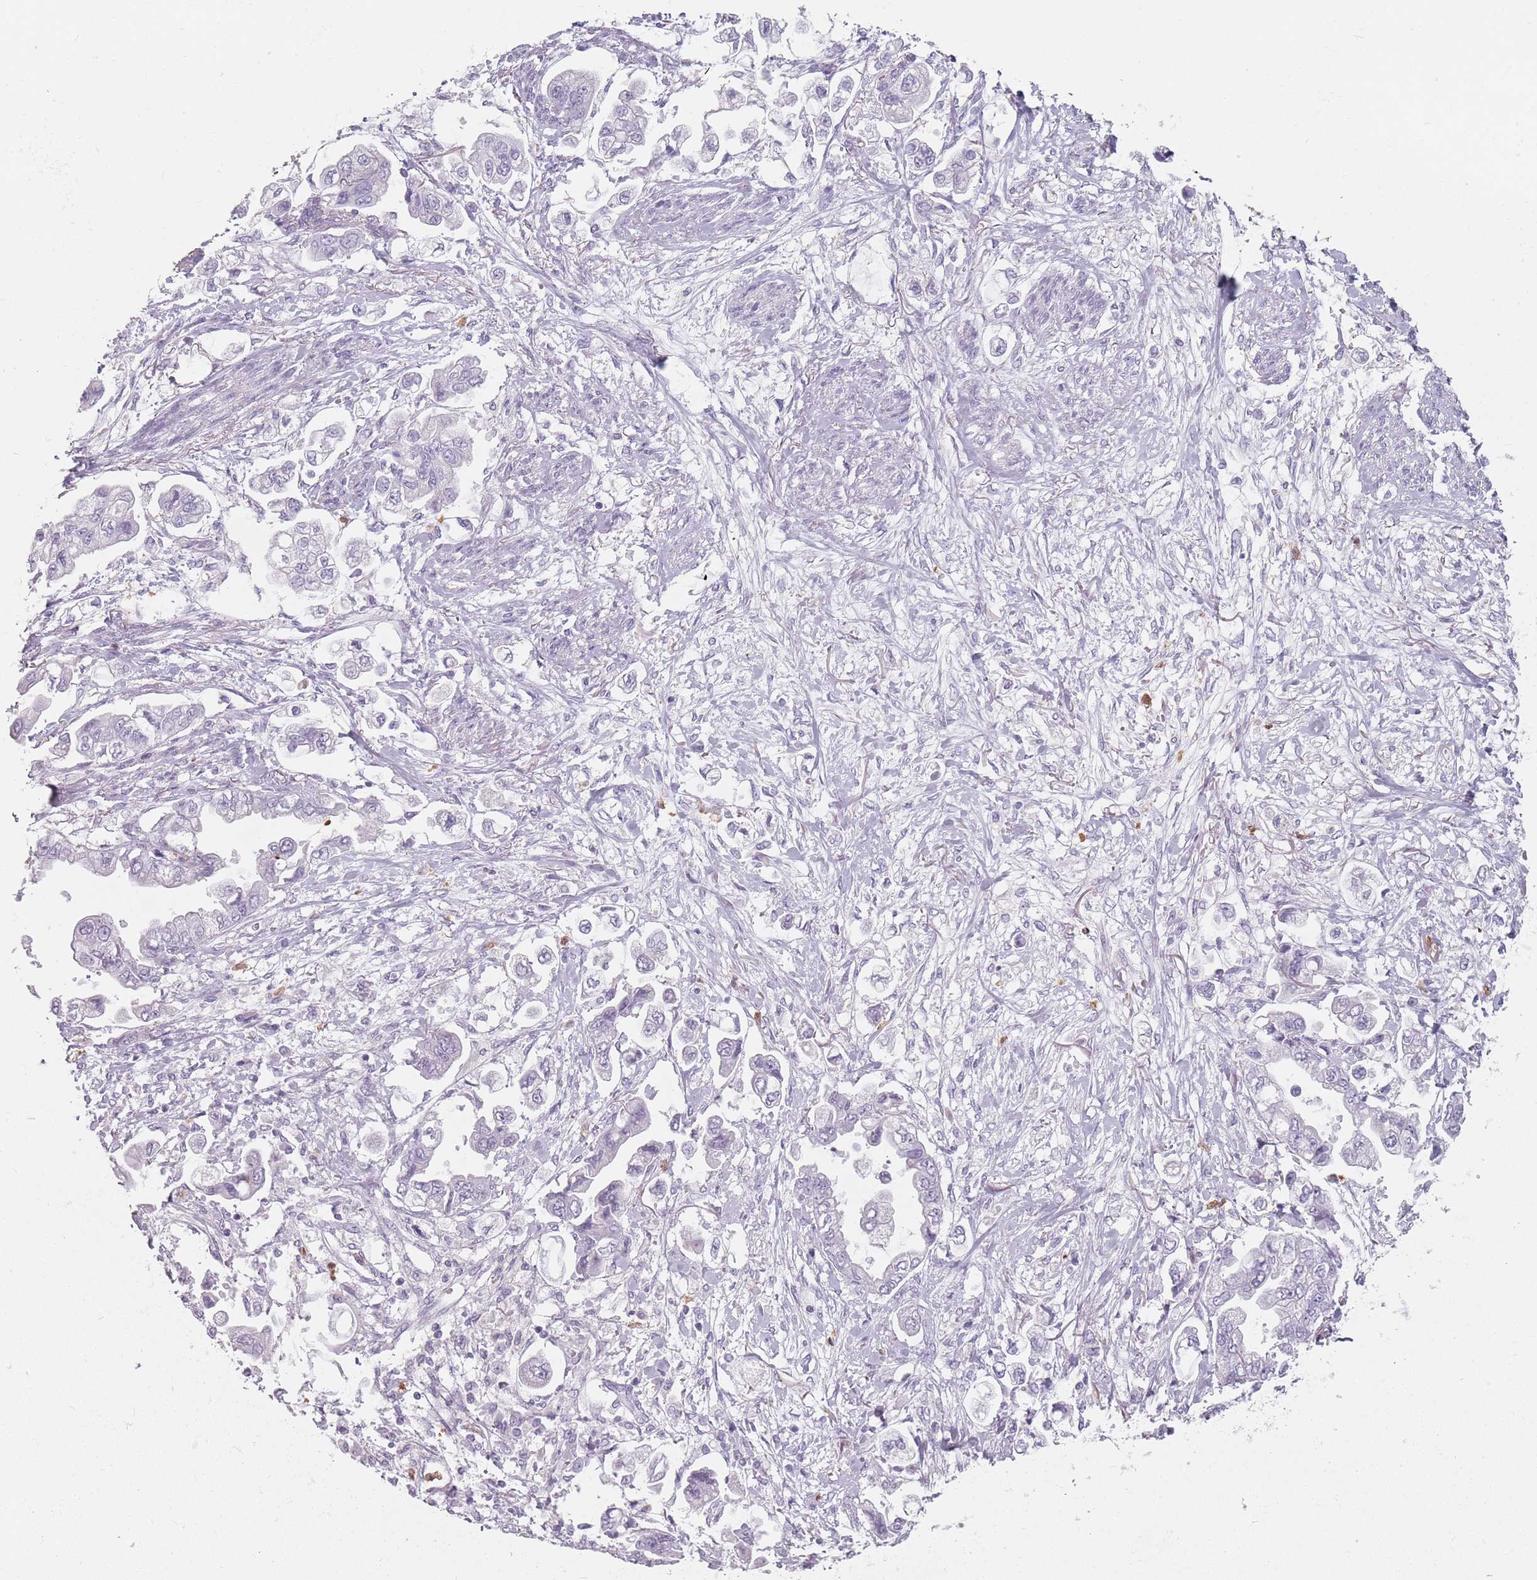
{"staining": {"intensity": "negative", "quantity": "none", "location": "none"}, "tissue": "stomach cancer", "cell_type": "Tumor cells", "image_type": "cancer", "snomed": [{"axis": "morphology", "description": "Adenocarcinoma, NOS"}, {"axis": "topography", "description": "Stomach"}], "caption": "An immunohistochemistry histopathology image of stomach cancer is shown. There is no staining in tumor cells of stomach cancer.", "gene": "ZNF584", "patient": {"sex": "male", "age": 62}}